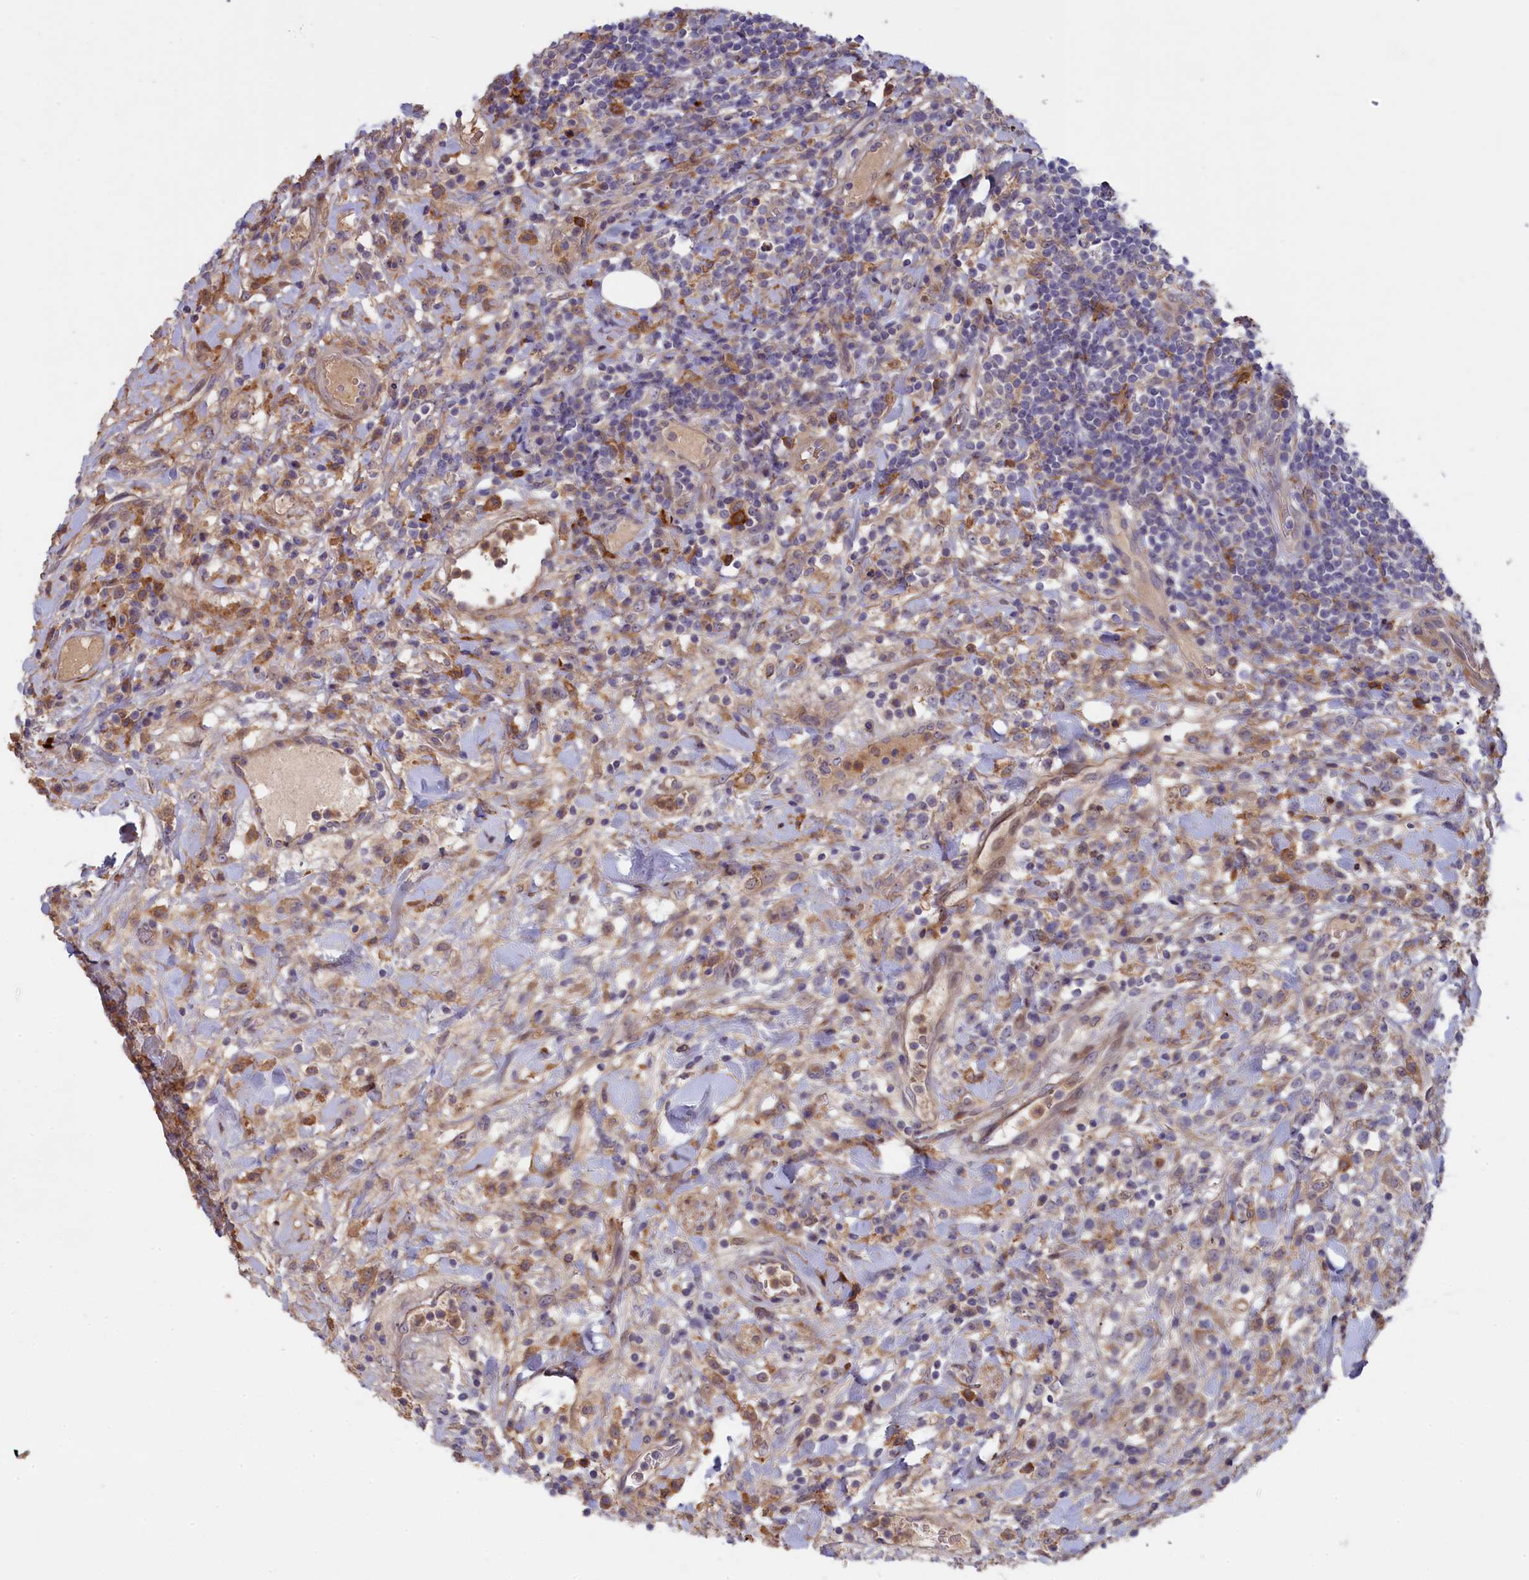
{"staining": {"intensity": "negative", "quantity": "none", "location": "none"}, "tissue": "lymphoma", "cell_type": "Tumor cells", "image_type": "cancer", "snomed": [{"axis": "morphology", "description": "Malignant lymphoma, non-Hodgkin's type, High grade"}, {"axis": "topography", "description": "Colon"}], "caption": "Protein analysis of lymphoma shows no significant expression in tumor cells.", "gene": "FERMT1", "patient": {"sex": "female", "age": 53}}